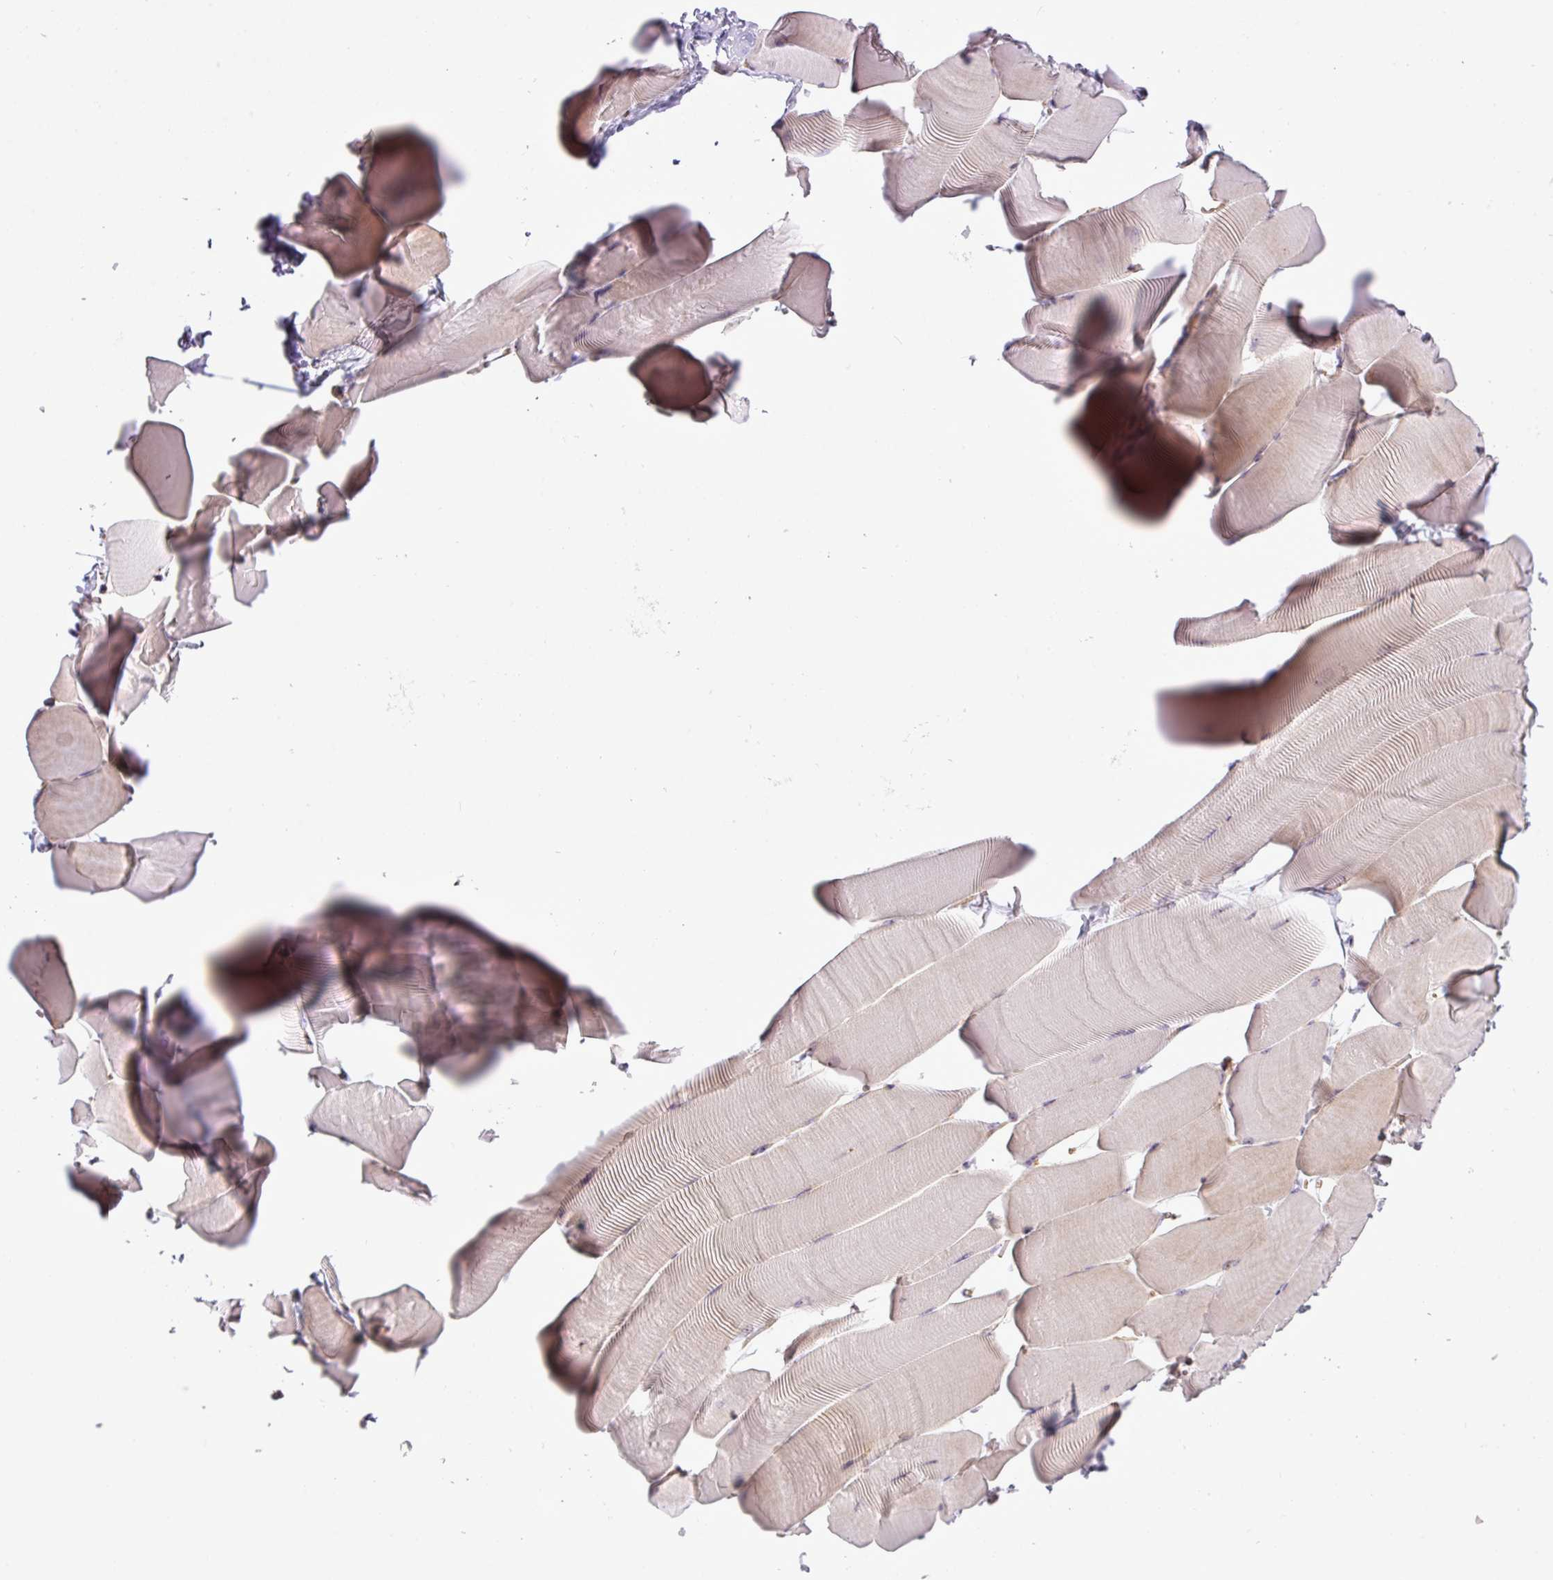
{"staining": {"intensity": "moderate", "quantity": "25%-75%", "location": "cytoplasmic/membranous"}, "tissue": "skeletal muscle", "cell_type": "Myocytes", "image_type": "normal", "snomed": [{"axis": "morphology", "description": "Normal tissue, NOS"}, {"axis": "topography", "description": "Skeletal muscle"}], "caption": "Myocytes display medium levels of moderate cytoplasmic/membranous staining in about 25%-75% of cells in normal human skeletal muscle. The staining was performed using DAB to visualize the protein expression in brown, while the nuclei were stained in blue with hematoxylin (Magnification: 20x).", "gene": "MAK16", "patient": {"sex": "male", "age": 25}}